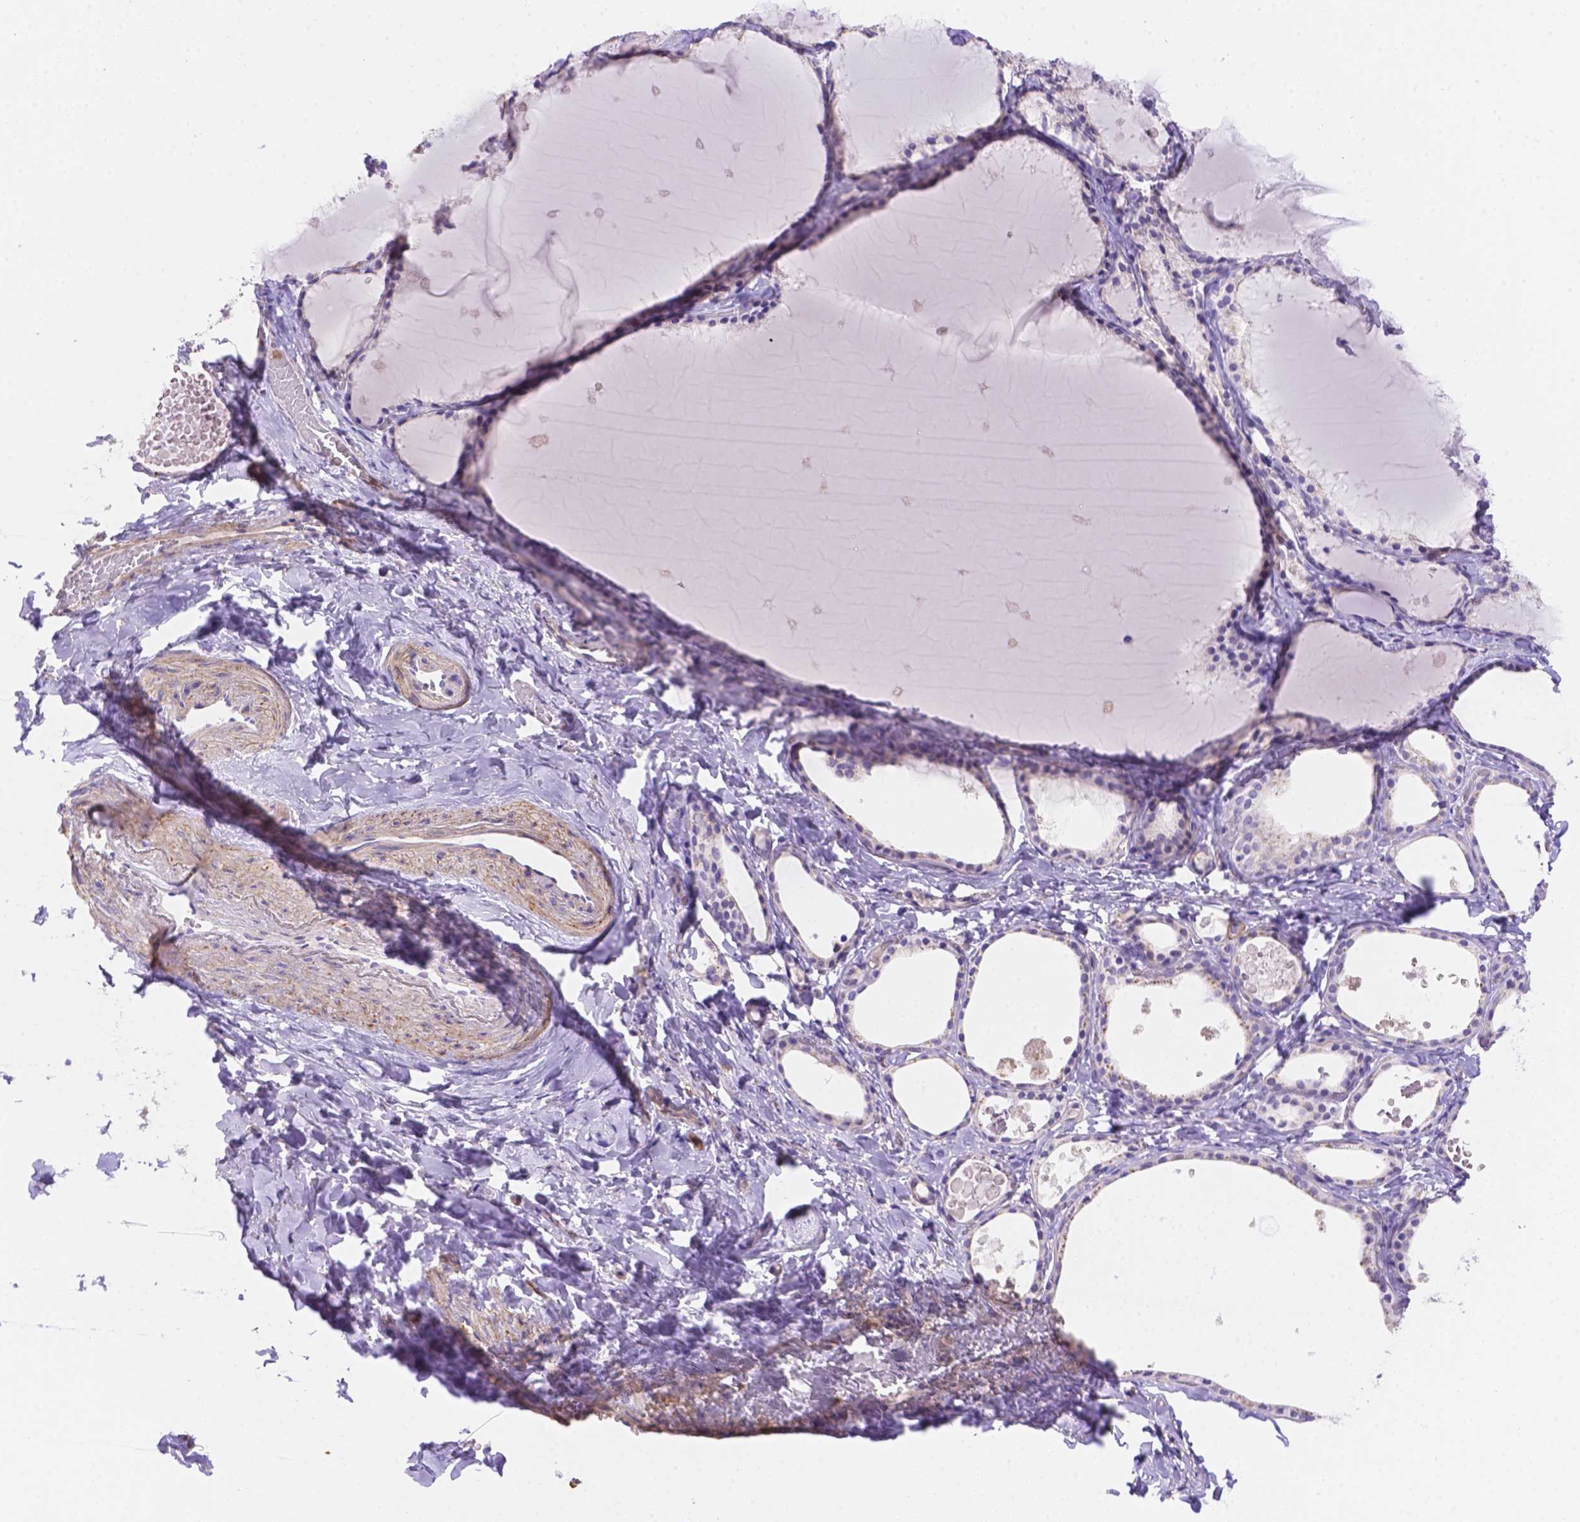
{"staining": {"intensity": "negative", "quantity": "none", "location": "none"}, "tissue": "thyroid gland", "cell_type": "Glandular cells", "image_type": "normal", "snomed": [{"axis": "morphology", "description": "Normal tissue, NOS"}, {"axis": "topography", "description": "Thyroid gland"}], "caption": "Immunohistochemical staining of normal thyroid gland exhibits no significant staining in glandular cells. (DAB (3,3'-diaminobenzidine) immunohistochemistry visualized using brightfield microscopy, high magnification).", "gene": "NXPE2", "patient": {"sex": "female", "age": 56}}